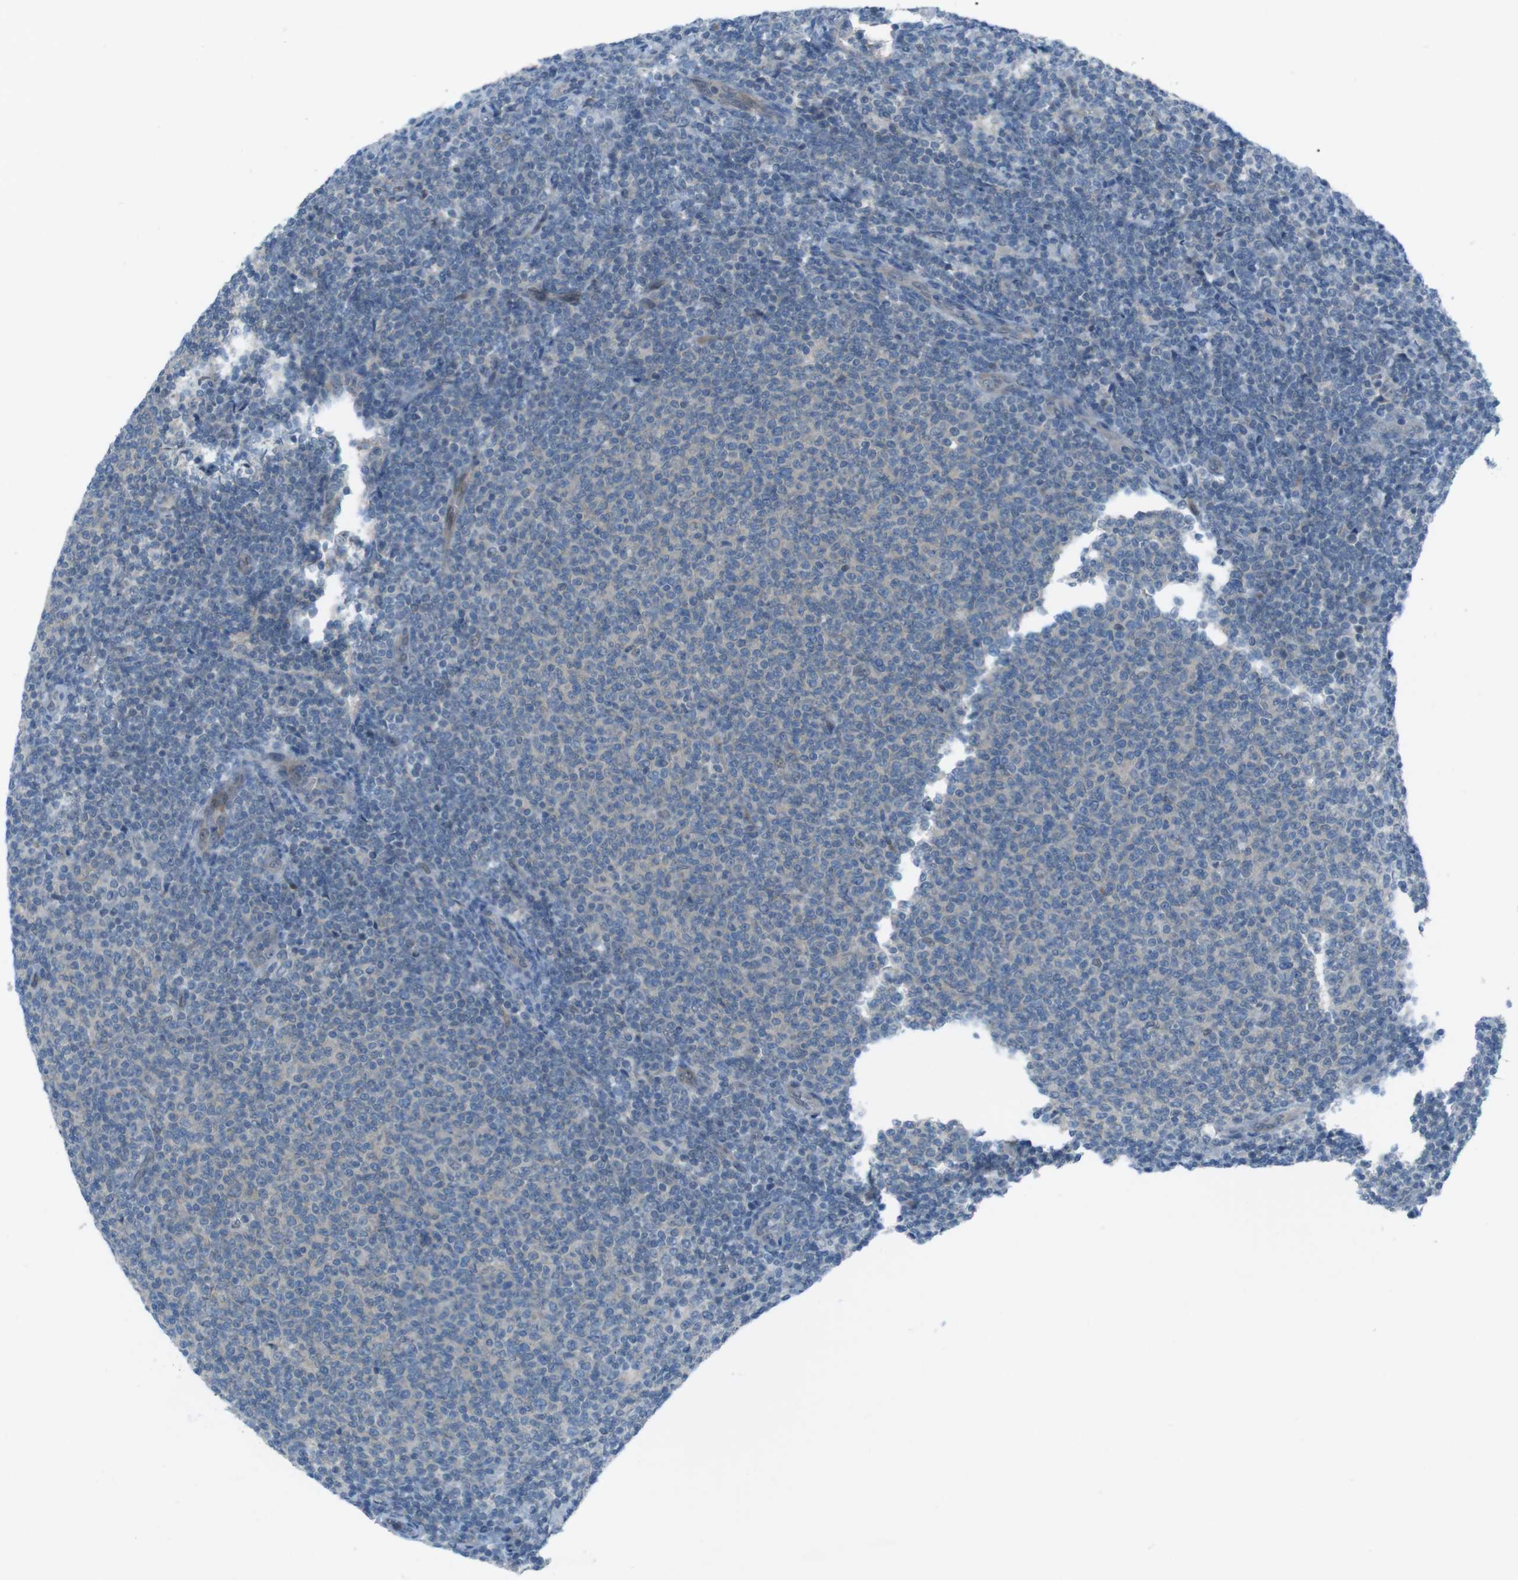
{"staining": {"intensity": "negative", "quantity": "none", "location": "none"}, "tissue": "lymphoma", "cell_type": "Tumor cells", "image_type": "cancer", "snomed": [{"axis": "morphology", "description": "Malignant lymphoma, non-Hodgkin's type, Low grade"}, {"axis": "topography", "description": "Lymph node"}], "caption": "This histopathology image is of low-grade malignant lymphoma, non-Hodgkin's type stained with immunohistochemistry to label a protein in brown with the nuclei are counter-stained blue. There is no staining in tumor cells.", "gene": "ZDHHC20", "patient": {"sex": "male", "age": 66}}